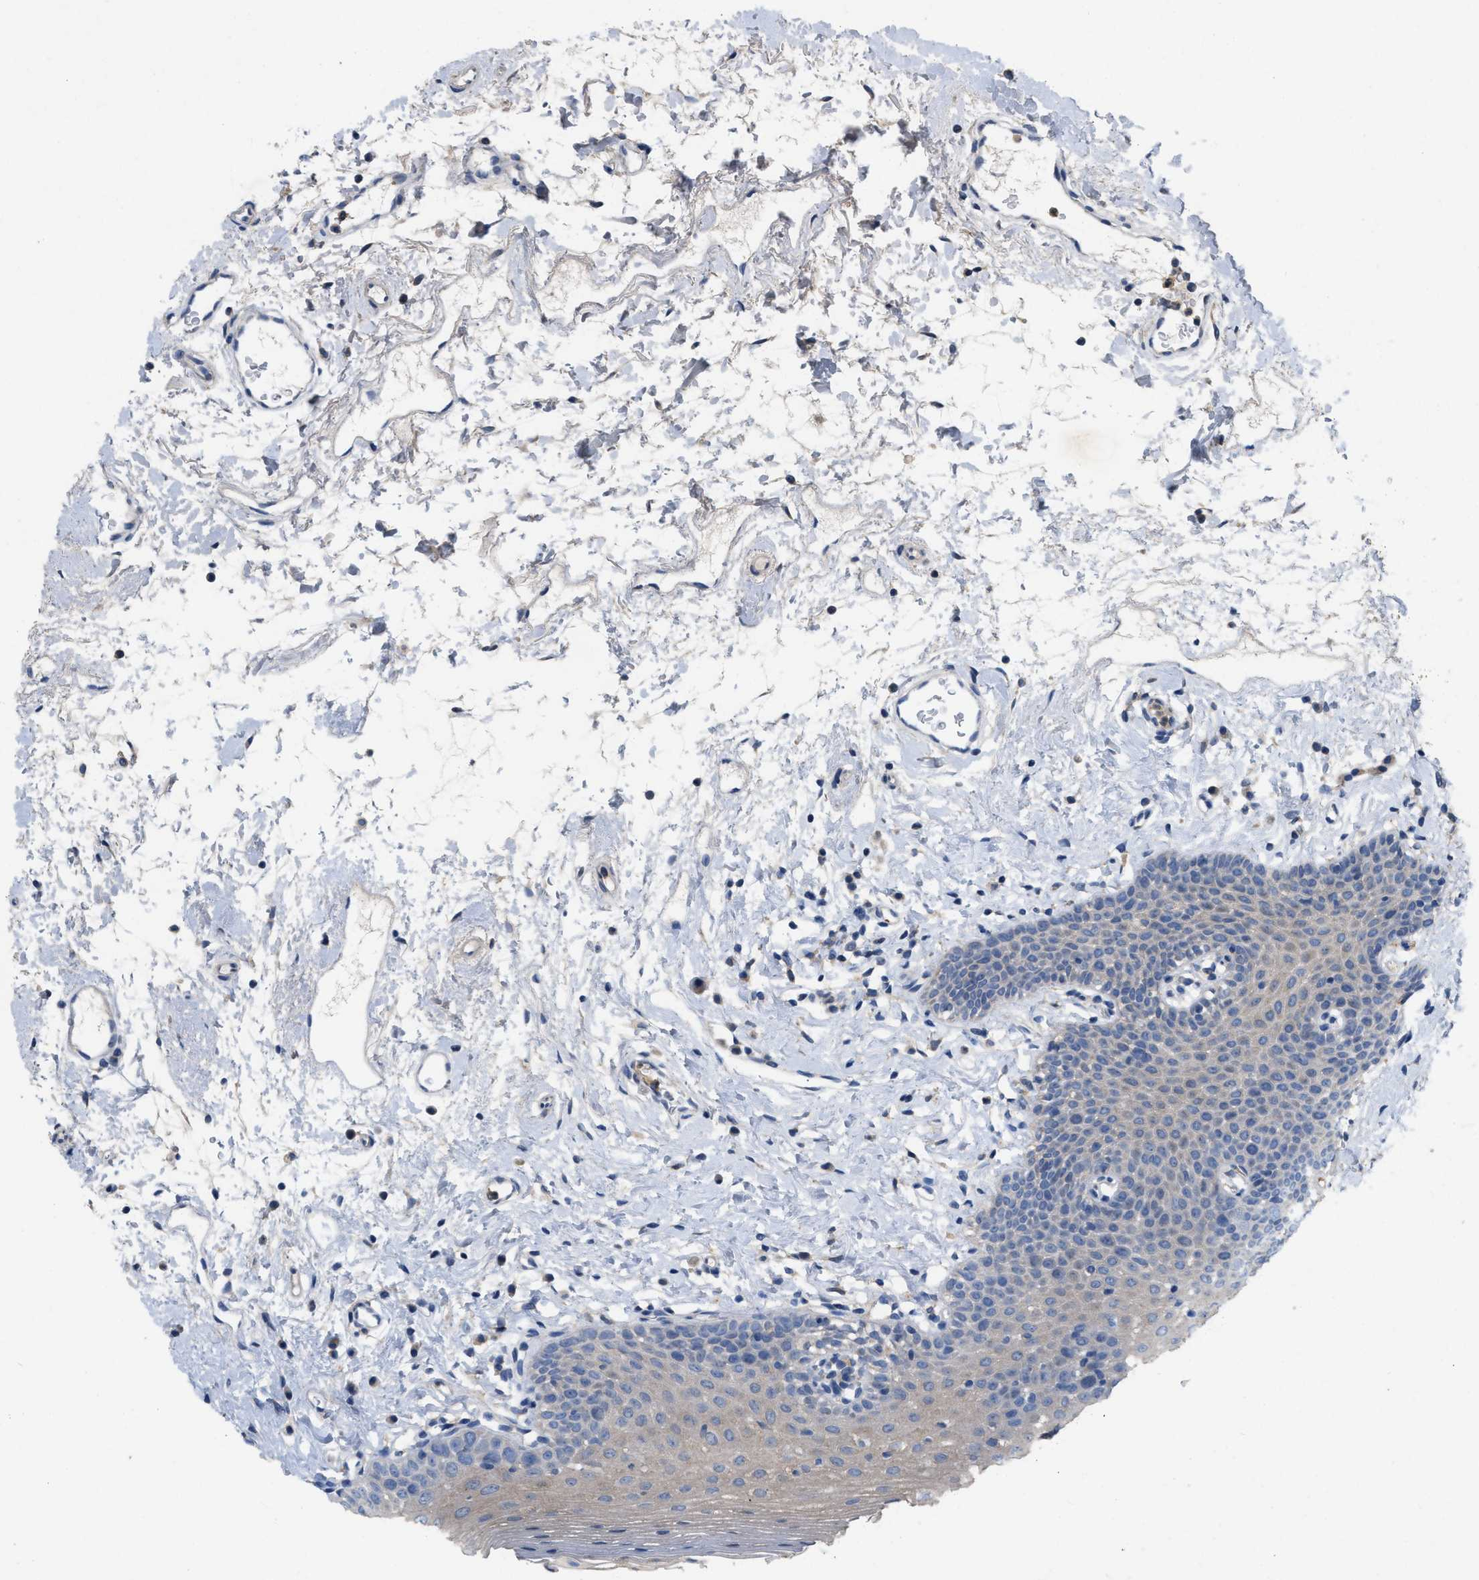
{"staining": {"intensity": "weak", "quantity": "25%-75%", "location": "cytoplasmic/membranous"}, "tissue": "oral mucosa", "cell_type": "Squamous epithelial cells", "image_type": "normal", "snomed": [{"axis": "morphology", "description": "Normal tissue, NOS"}, {"axis": "topography", "description": "Oral tissue"}], "caption": "IHC photomicrograph of benign oral mucosa: human oral mucosa stained using immunohistochemistry (IHC) reveals low levels of weak protein expression localized specifically in the cytoplasmic/membranous of squamous epithelial cells, appearing as a cytoplasmic/membranous brown color.", "gene": "PLPPR5", "patient": {"sex": "male", "age": 66}}